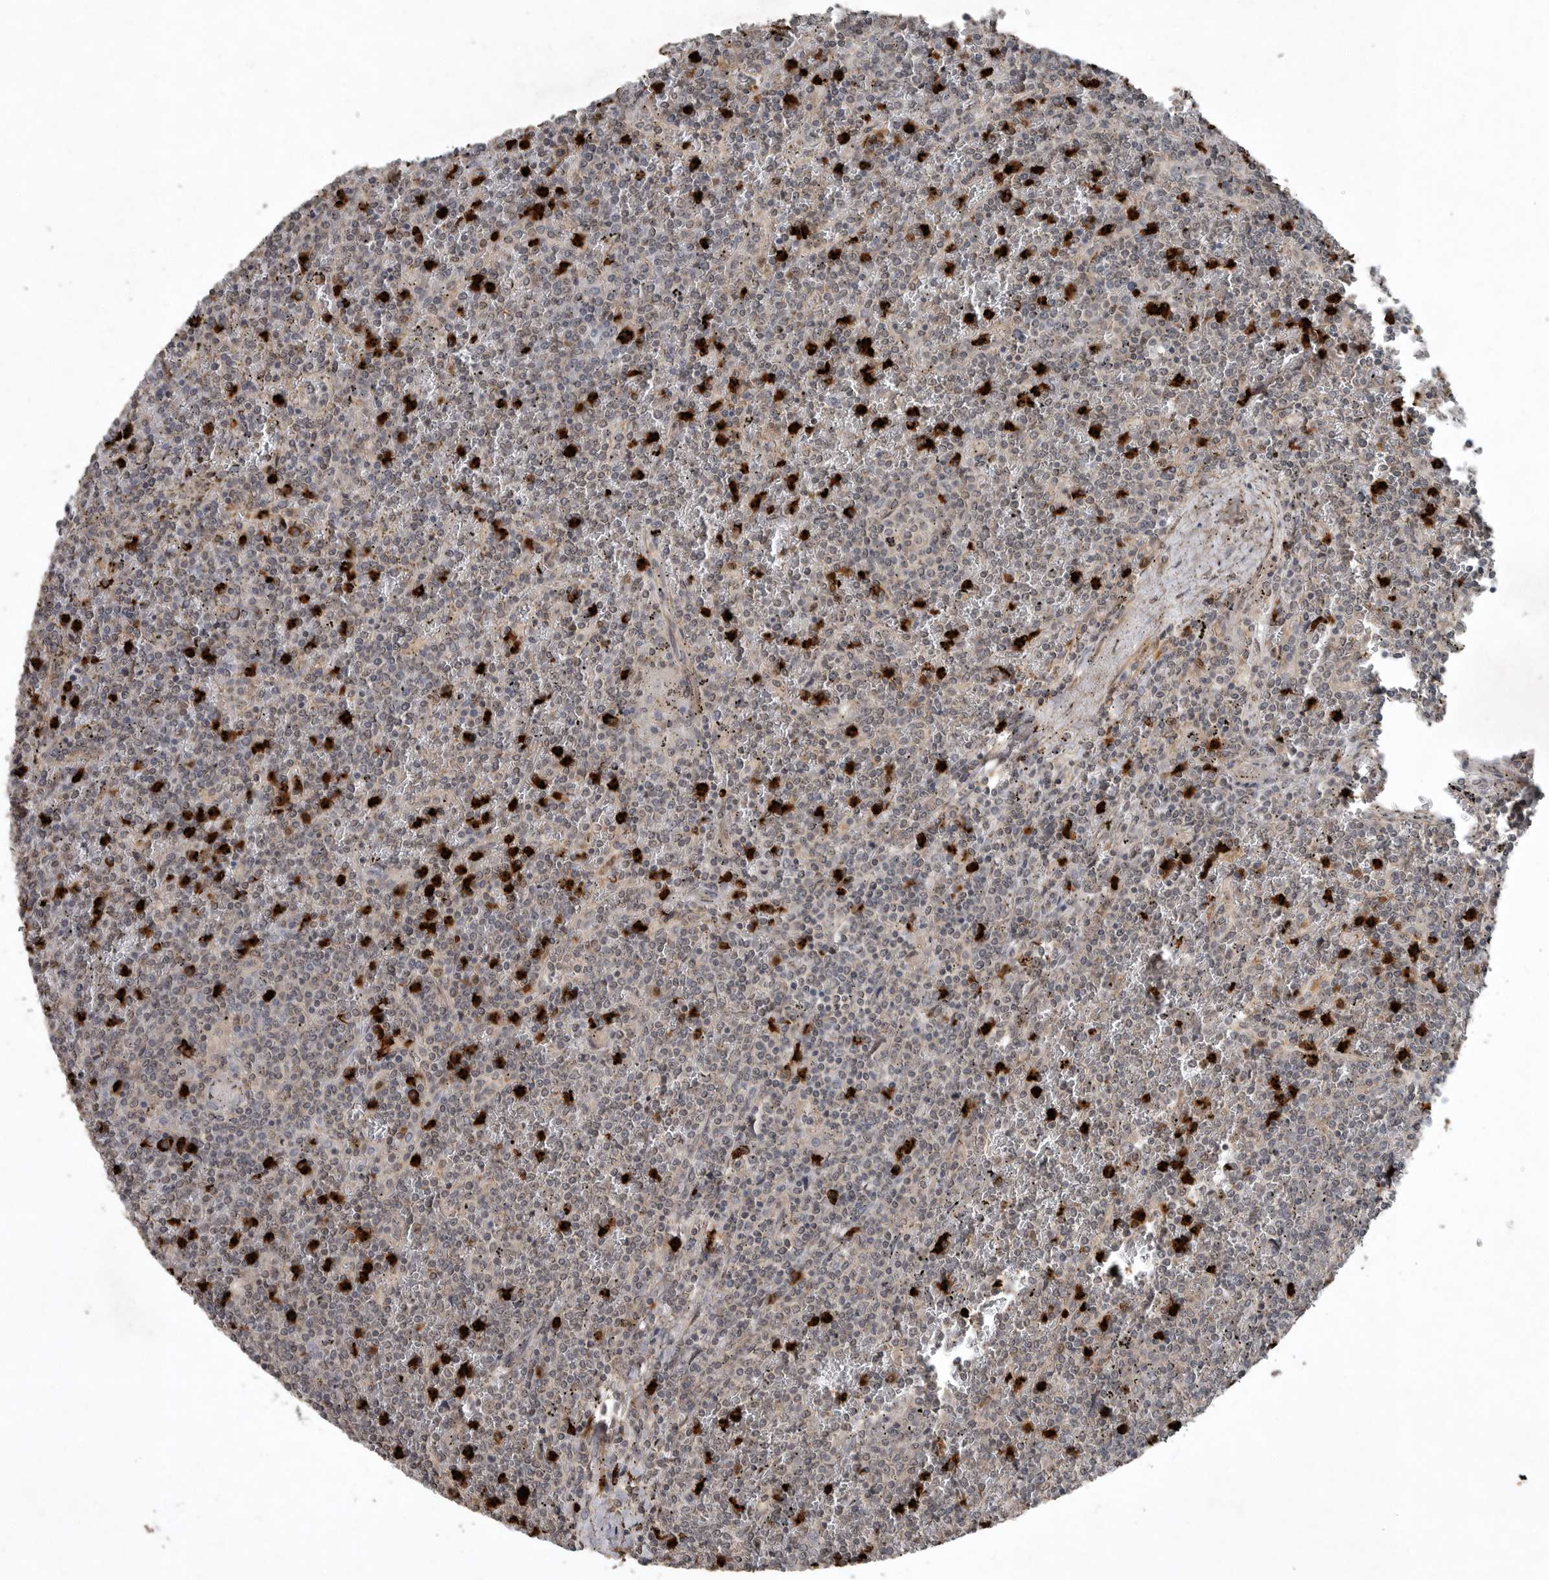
{"staining": {"intensity": "negative", "quantity": "none", "location": "none"}, "tissue": "lymphoma", "cell_type": "Tumor cells", "image_type": "cancer", "snomed": [{"axis": "morphology", "description": "Malignant lymphoma, non-Hodgkin's type, Low grade"}, {"axis": "topography", "description": "Spleen"}], "caption": "Lymphoma stained for a protein using immunohistochemistry (IHC) shows no positivity tumor cells.", "gene": "SCP2", "patient": {"sex": "female", "age": 19}}